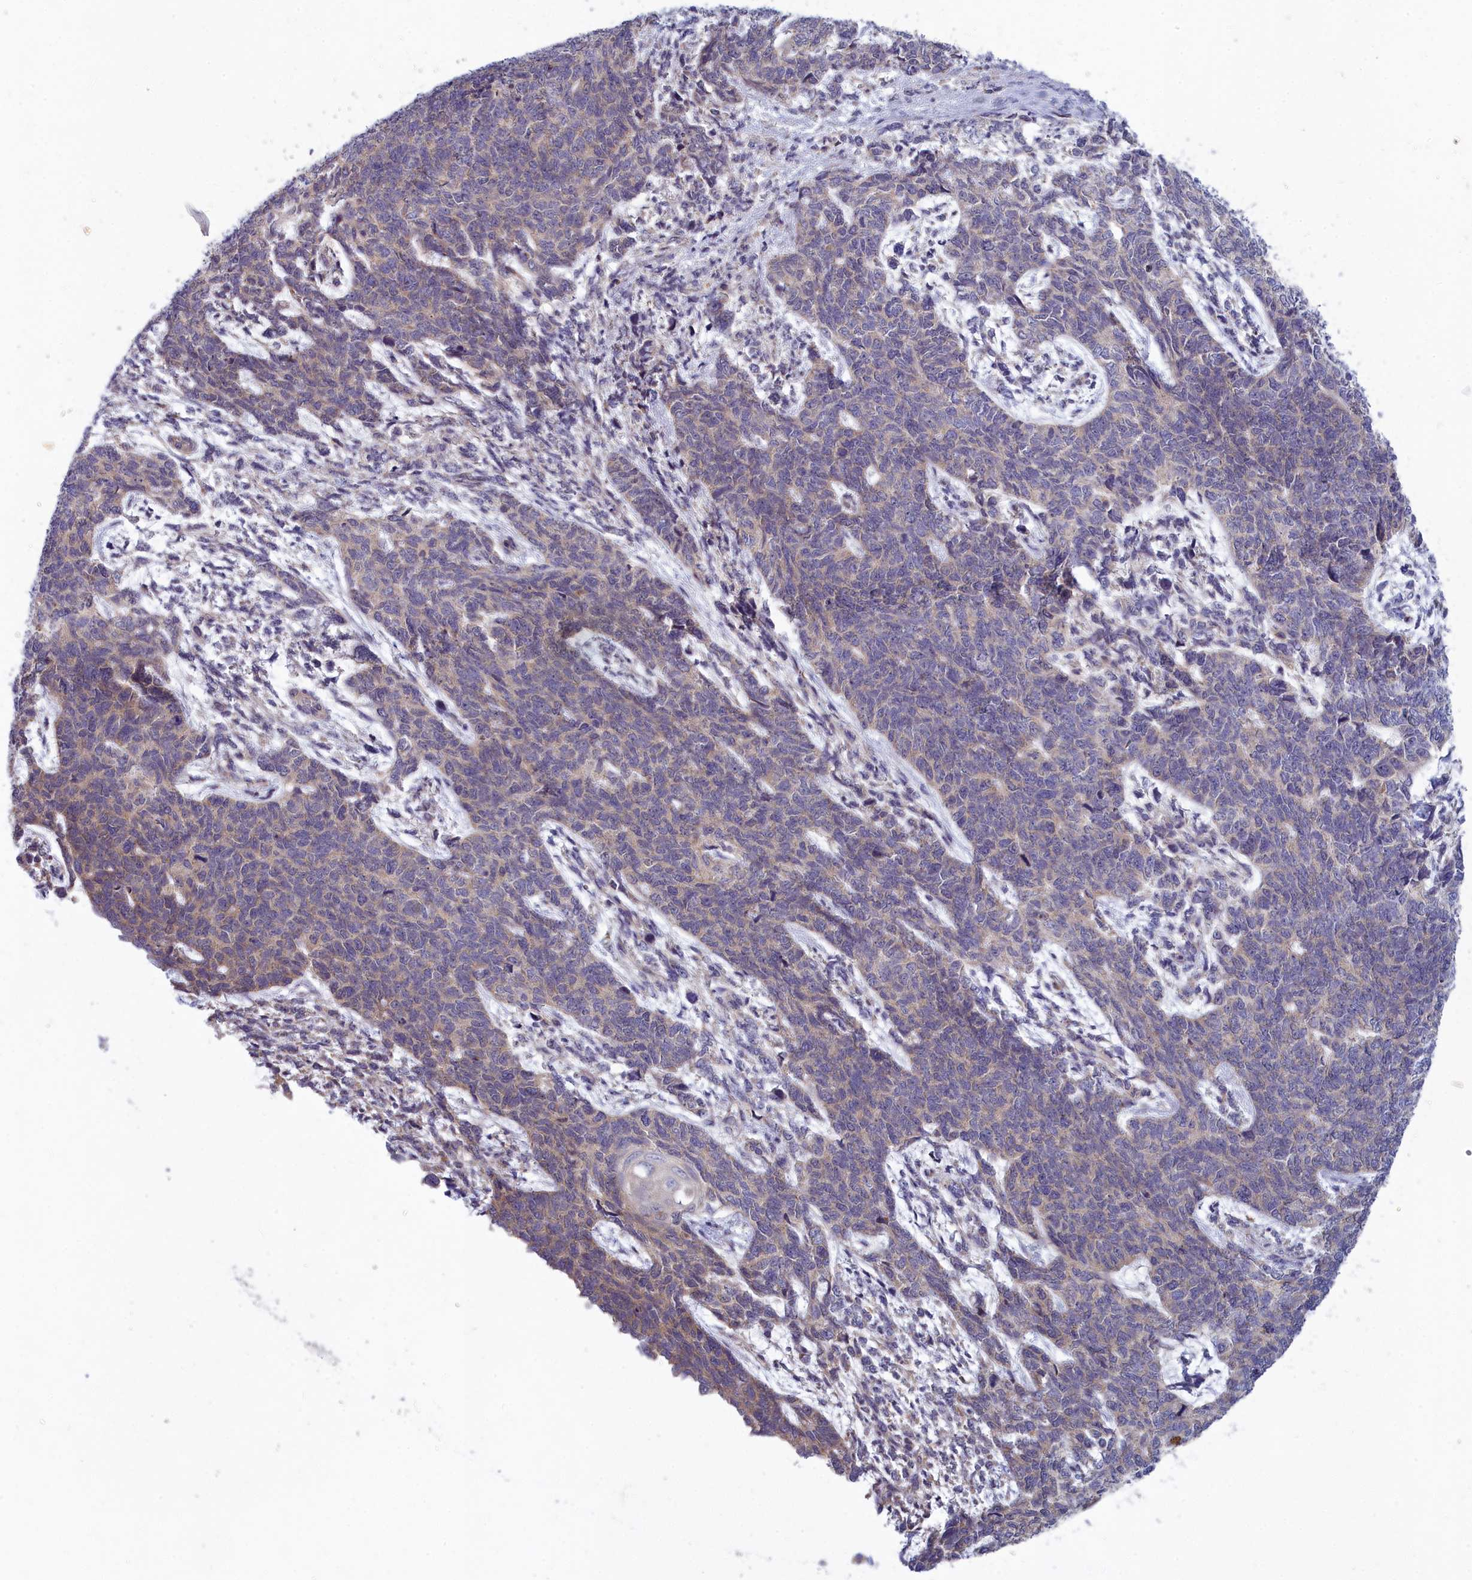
{"staining": {"intensity": "negative", "quantity": "none", "location": "none"}, "tissue": "cervical cancer", "cell_type": "Tumor cells", "image_type": "cancer", "snomed": [{"axis": "morphology", "description": "Squamous cell carcinoma, NOS"}, {"axis": "topography", "description": "Cervix"}], "caption": "The image demonstrates no staining of tumor cells in cervical cancer.", "gene": "BLTP2", "patient": {"sex": "female", "age": 63}}